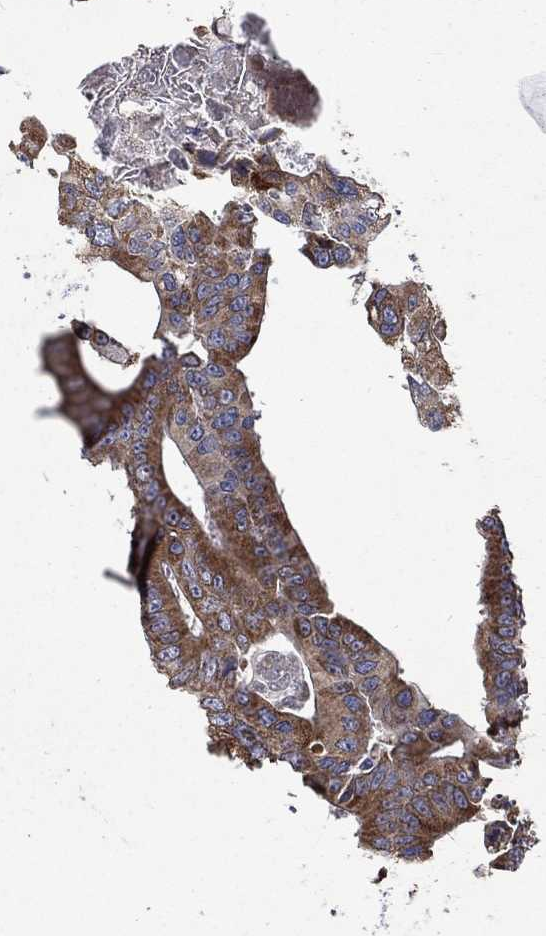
{"staining": {"intensity": "moderate", "quantity": ">75%", "location": "cytoplasmic/membranous"}, "tissue": "colorectal cancer", "cell_type": "Tumor cells", "image_type": "cancer", "snomed": [{"axis": "morphology", "description": "Adenocarcinoma, NOS"}, {"axis": "topography", "description": "Rectum"}], "caption": "Tumor cells reveal medium levels of moderate cytoplasmic/membranous expression in about >75% of cells in human colorectal cancer (adenocarcinoma).", "gene": "UGT8", "patient": {"sex": "male", "age": 64}}